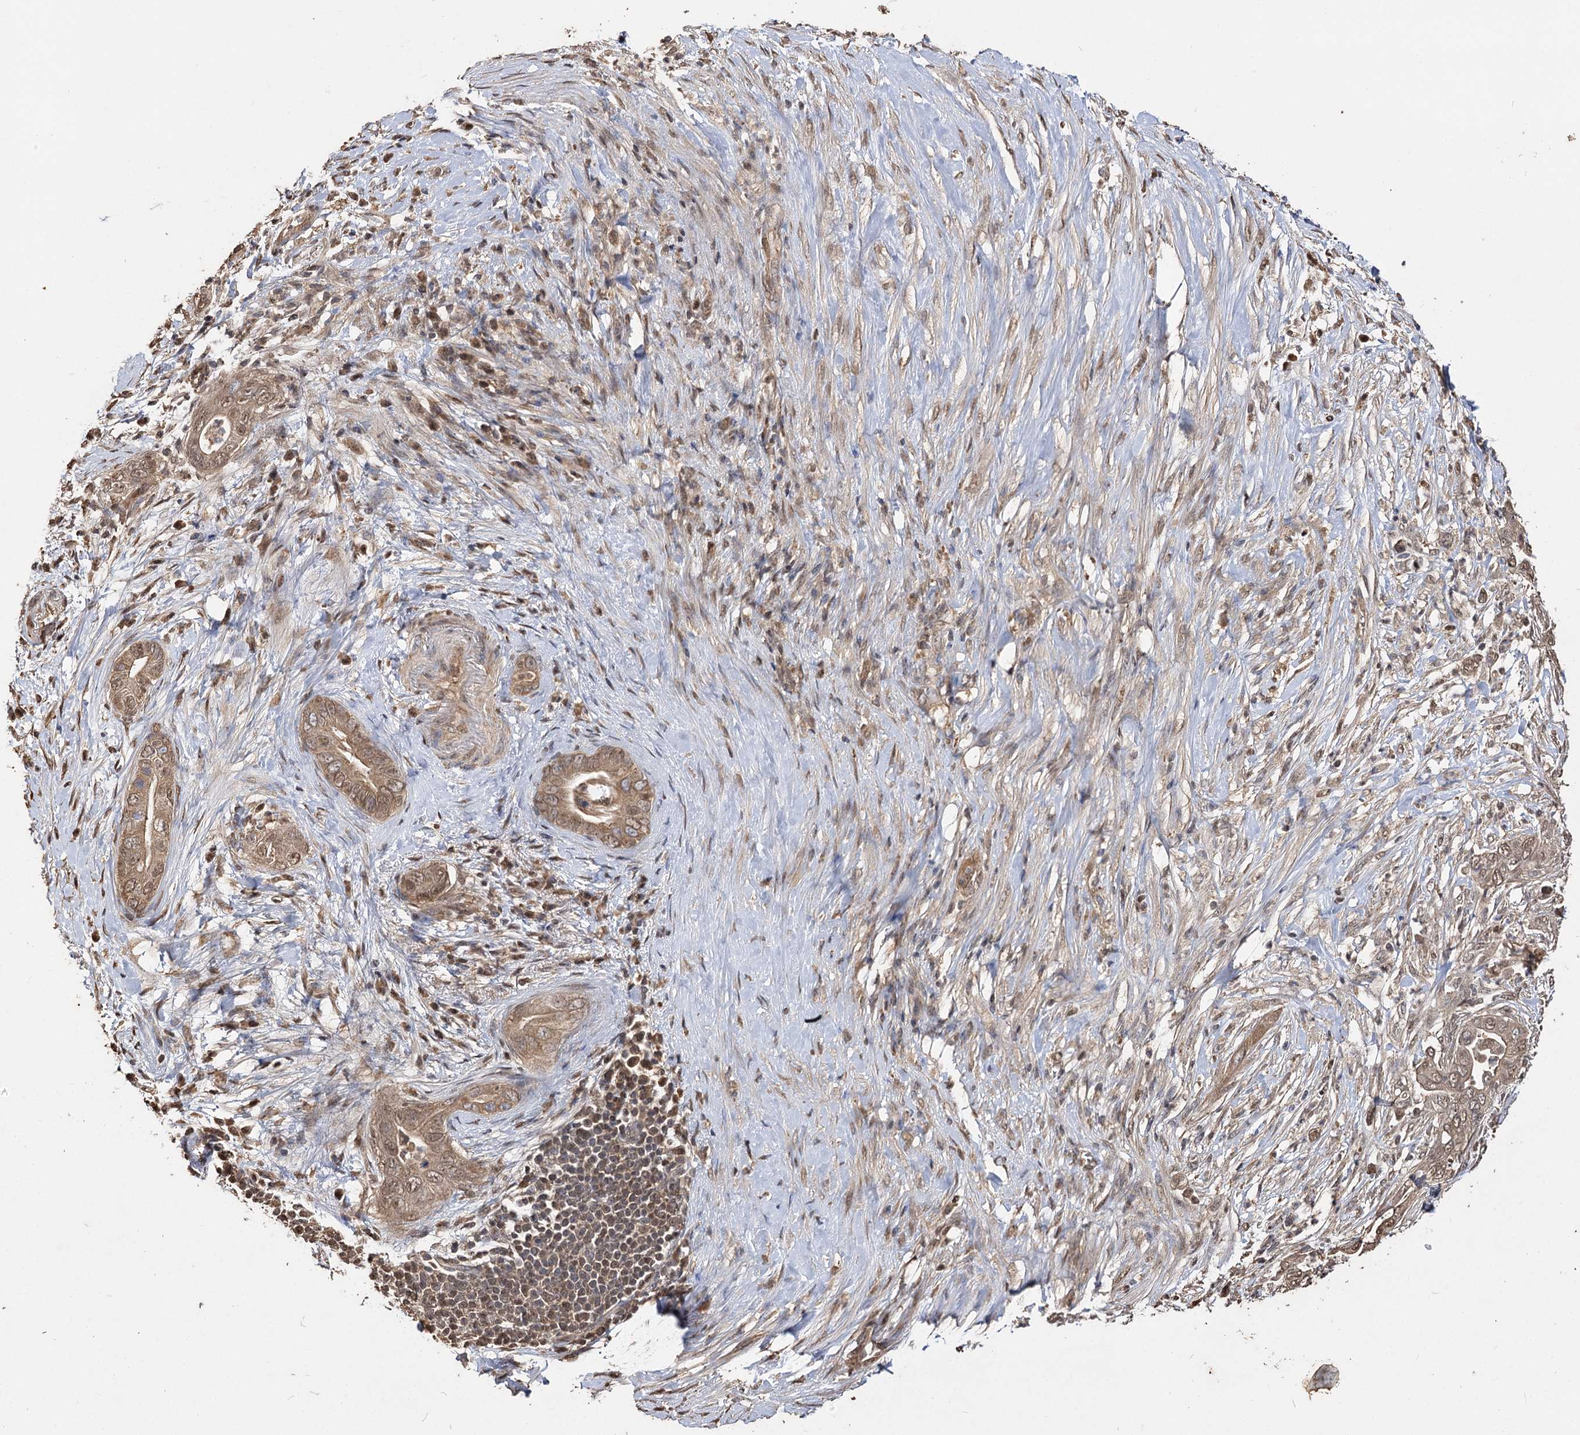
{"staining": {"intensity": "moderate", "quantity": ">75%", "location": "cytoplasmic/membranous"}, "tissue": "pancreatic cancer", "cell_type": "Tumor cells", "image_type": "cancer", "snomed": [{"axis": "morphology", "description": "Adenocarcinoma, NOS"}, {"axis": "topography", "description": "Pancreas"}], "caption": "Immunohistochemical staining of pancreatic cancer displays moderate cytoplasmic/membranous protein expression in approximately >75% of tumor cells.", "gene": "ARL13A", "patient": {"sex": "male", "age": 75}}